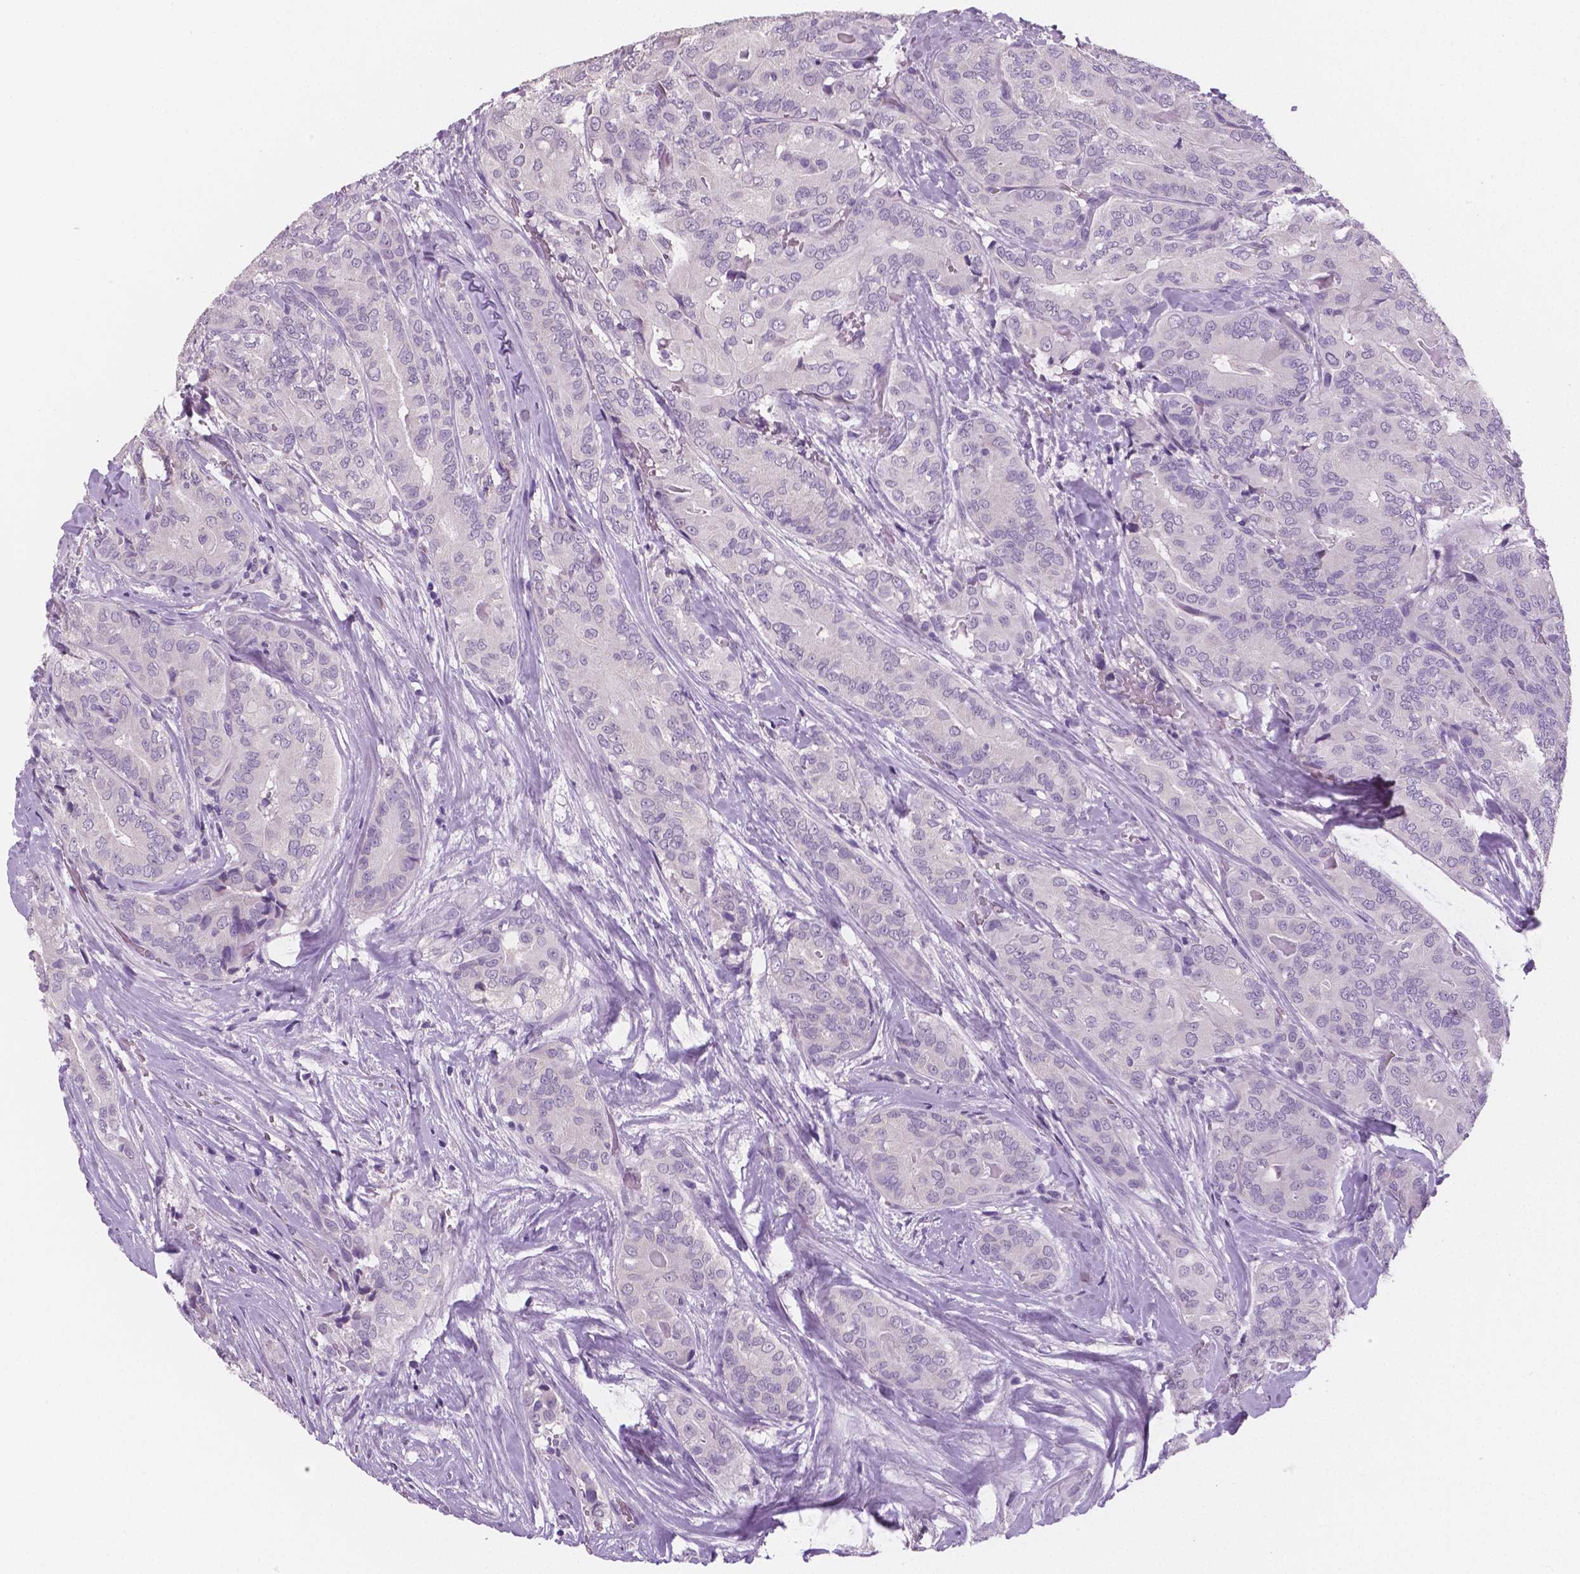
{"staining": {"intensity": "negative", "quantity": "none", "location": "none"}, "tissue": "thyroid cancer", "cell_type": "Tumor cells", "image_type": "cancer", "snomed": [{"axis": "morphology", "description": "Papillary adenocarcinoma, NOS"}, {"axis": "topography", "description": "Thyroid gland"}], "caption": "This is an immunohistochemistry (IHC) histopathology image of thyroid papillary adenocarcinoma. There is no staining in tumor cells.", "gene": "TSPAN7", "patient": {"sex": "male", "age": 61}}